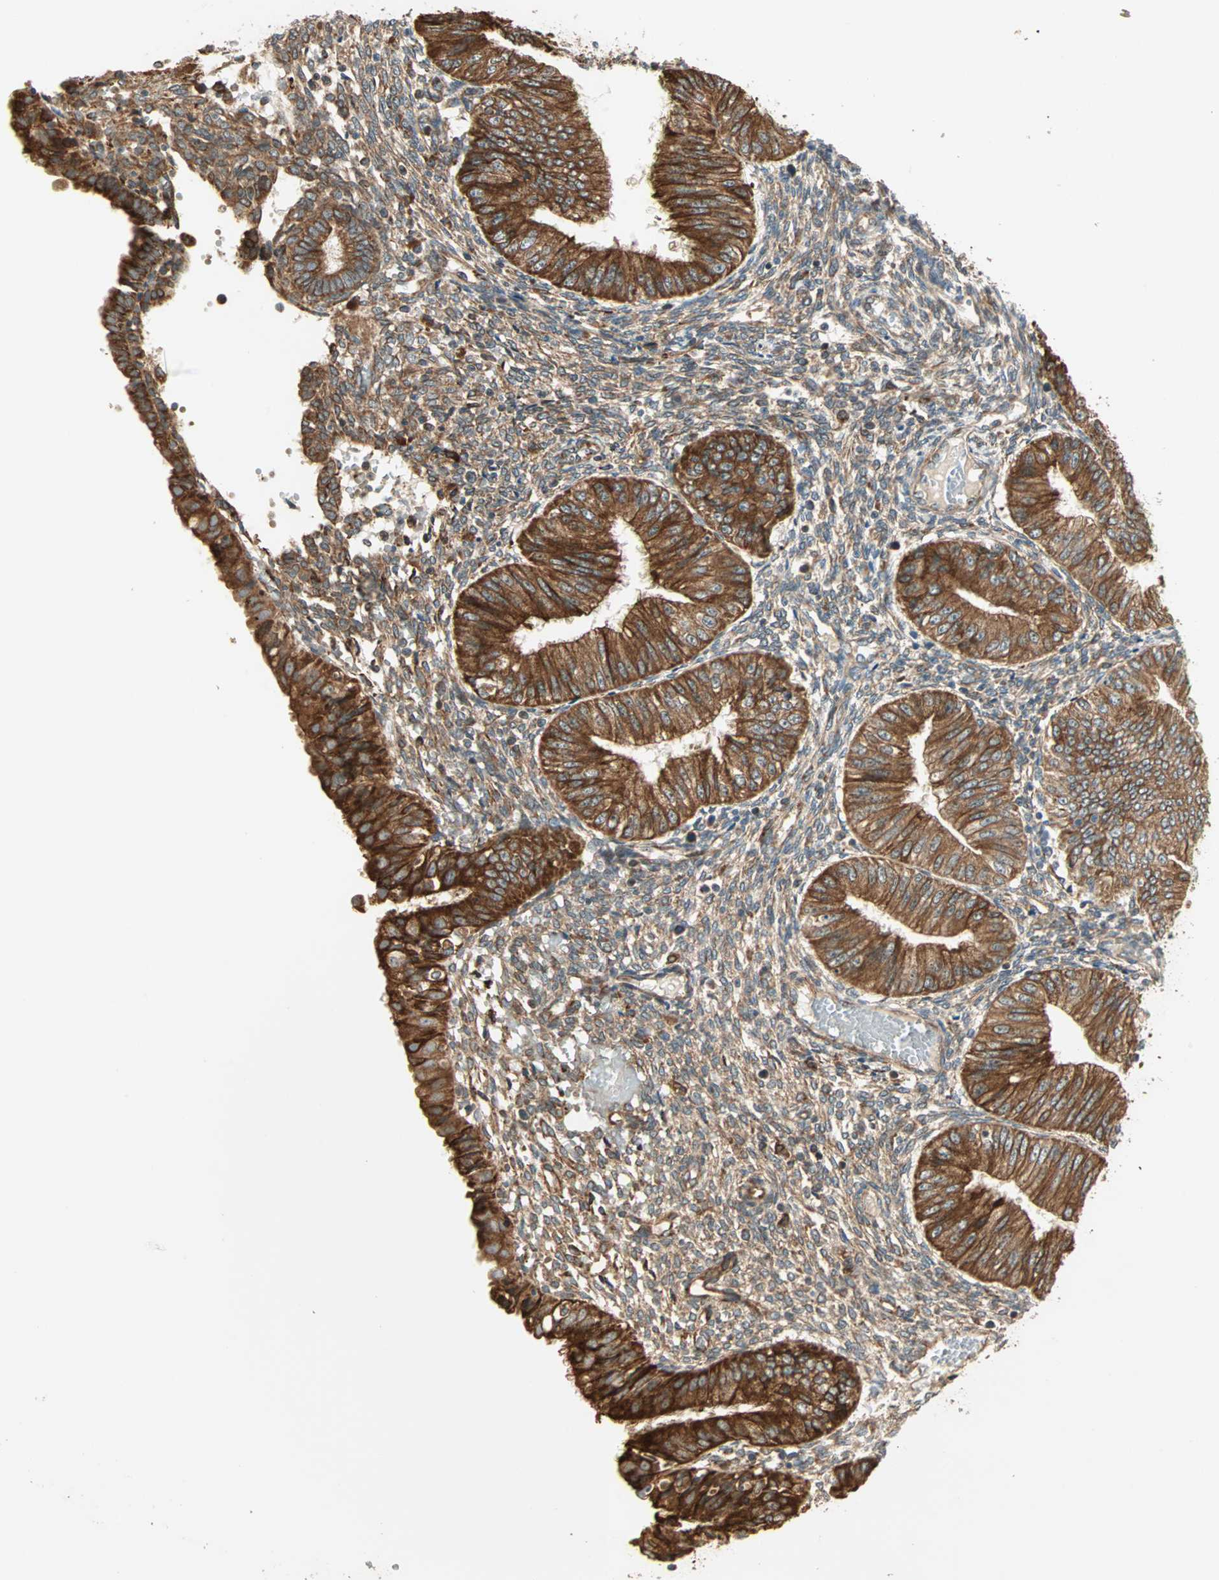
{"staining": {"intensity": "strong", "quantity": ">75%", "location": "cytoplasmic/membranous"}, "tissue": "endometrial cancer", "cell_type": "Tumor cells", "image_type": "cancer", "snomed": [{"axis": "morphology", "description": "Normal tissue, NOS"}, {"axis": "morphology", "description": "Adenocarcinoma, NOS"}, {"axis": "topography", "description": "Endometrium"}], "caption": "Tumor cells demonstrate high levels of strong cytoplasmic/membranous expression in about >75% of cells in endometrial cancer.", "gene": "P4HA1", "patient": {"sex": "female", "age": 53}}